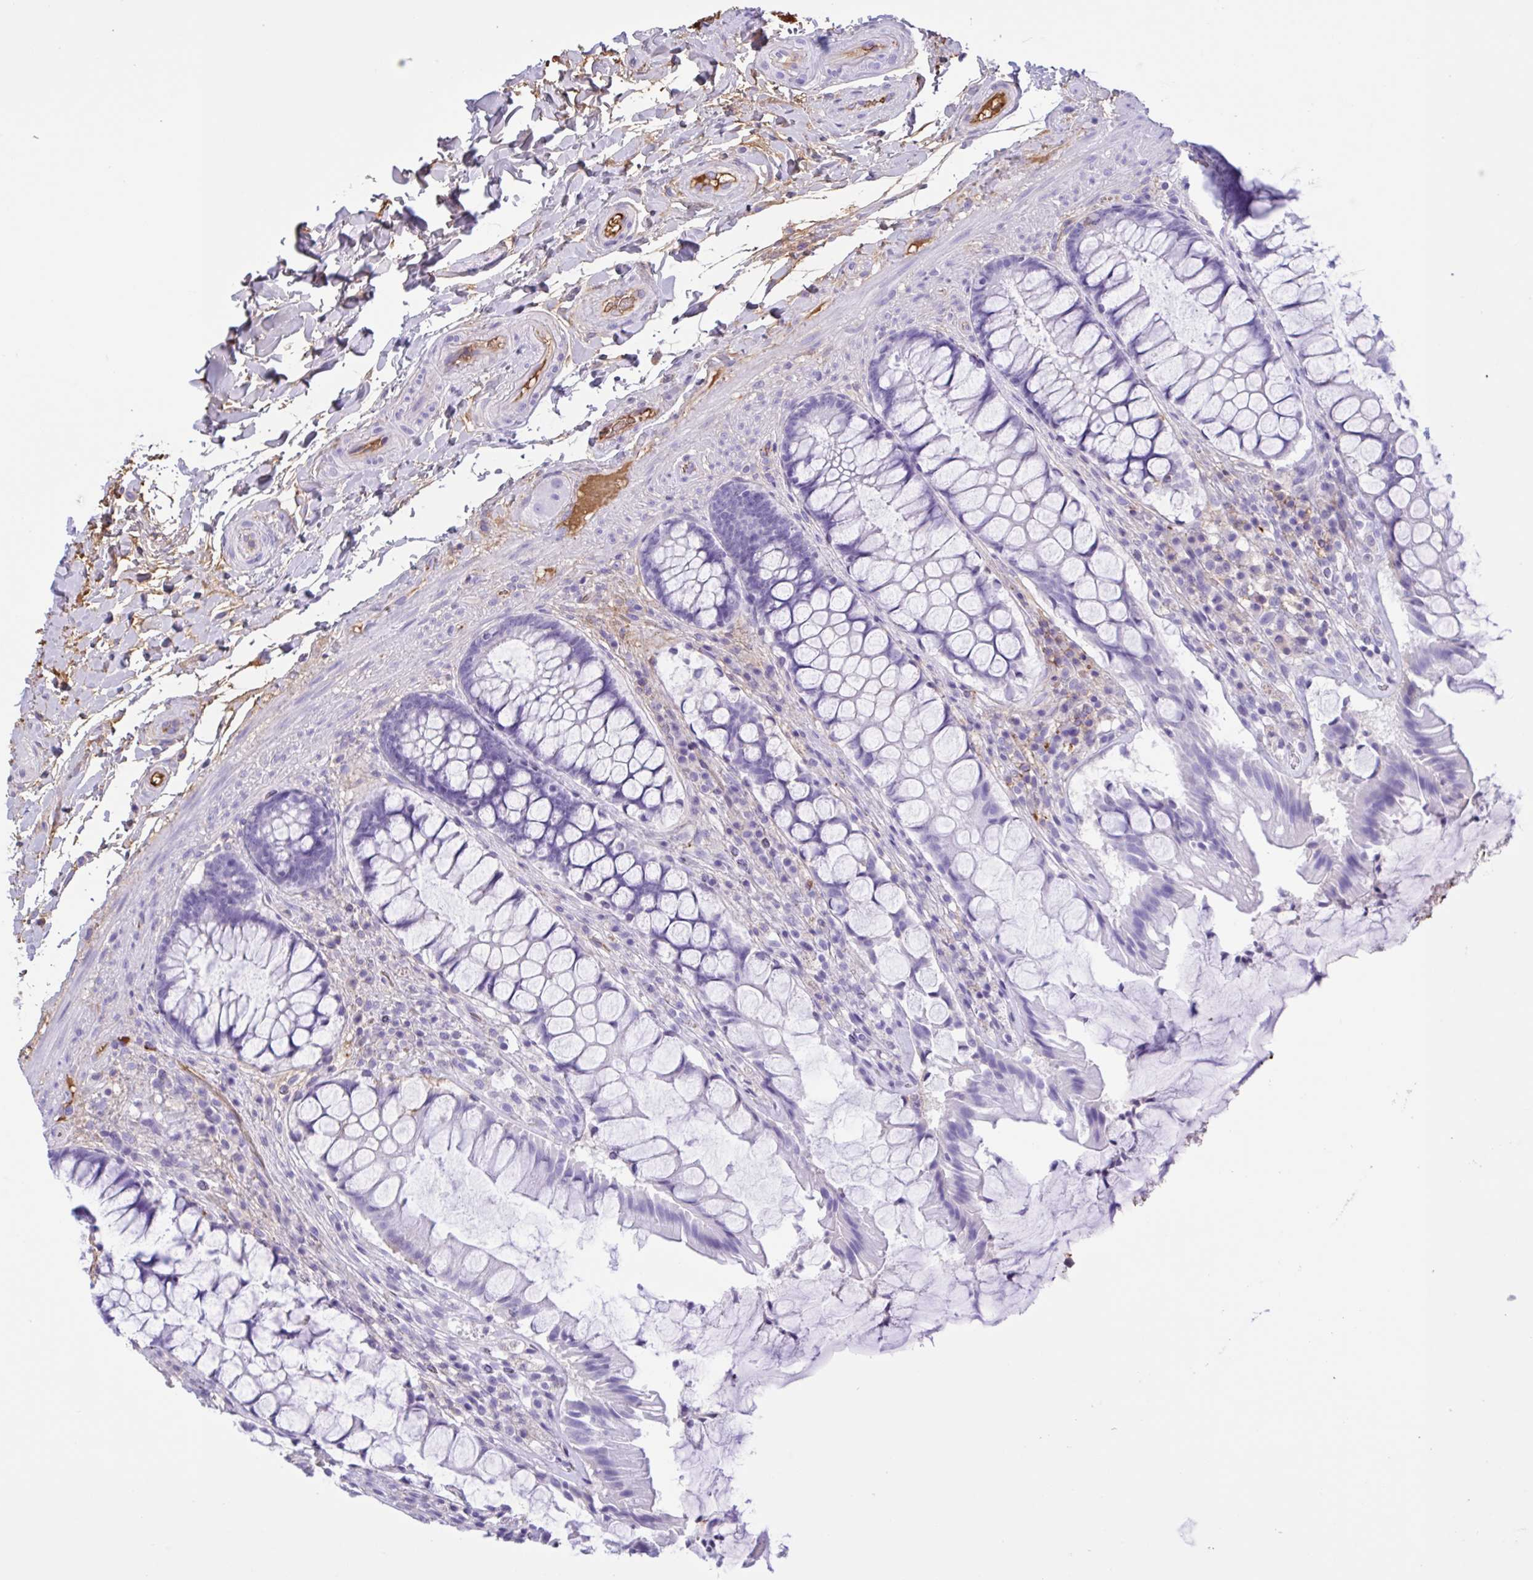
{"staining": {"intensity": "negative", "quantity": "none", "location": "none"}, "tissue": "rectum", "cell_type": "Glandular cells", "image_type": "normal", "snomed": [{"axis": "morphology", "description": "Normal tissue, NOS"}, {"axis": "topography", "description": "Rectum"}], "caption": "Immunohistochemistry of unremarkable rectum demonstrates no staining in glandular cells.", "gene": "LARGE2", "patient": {"sex": "female", "age": 58}}